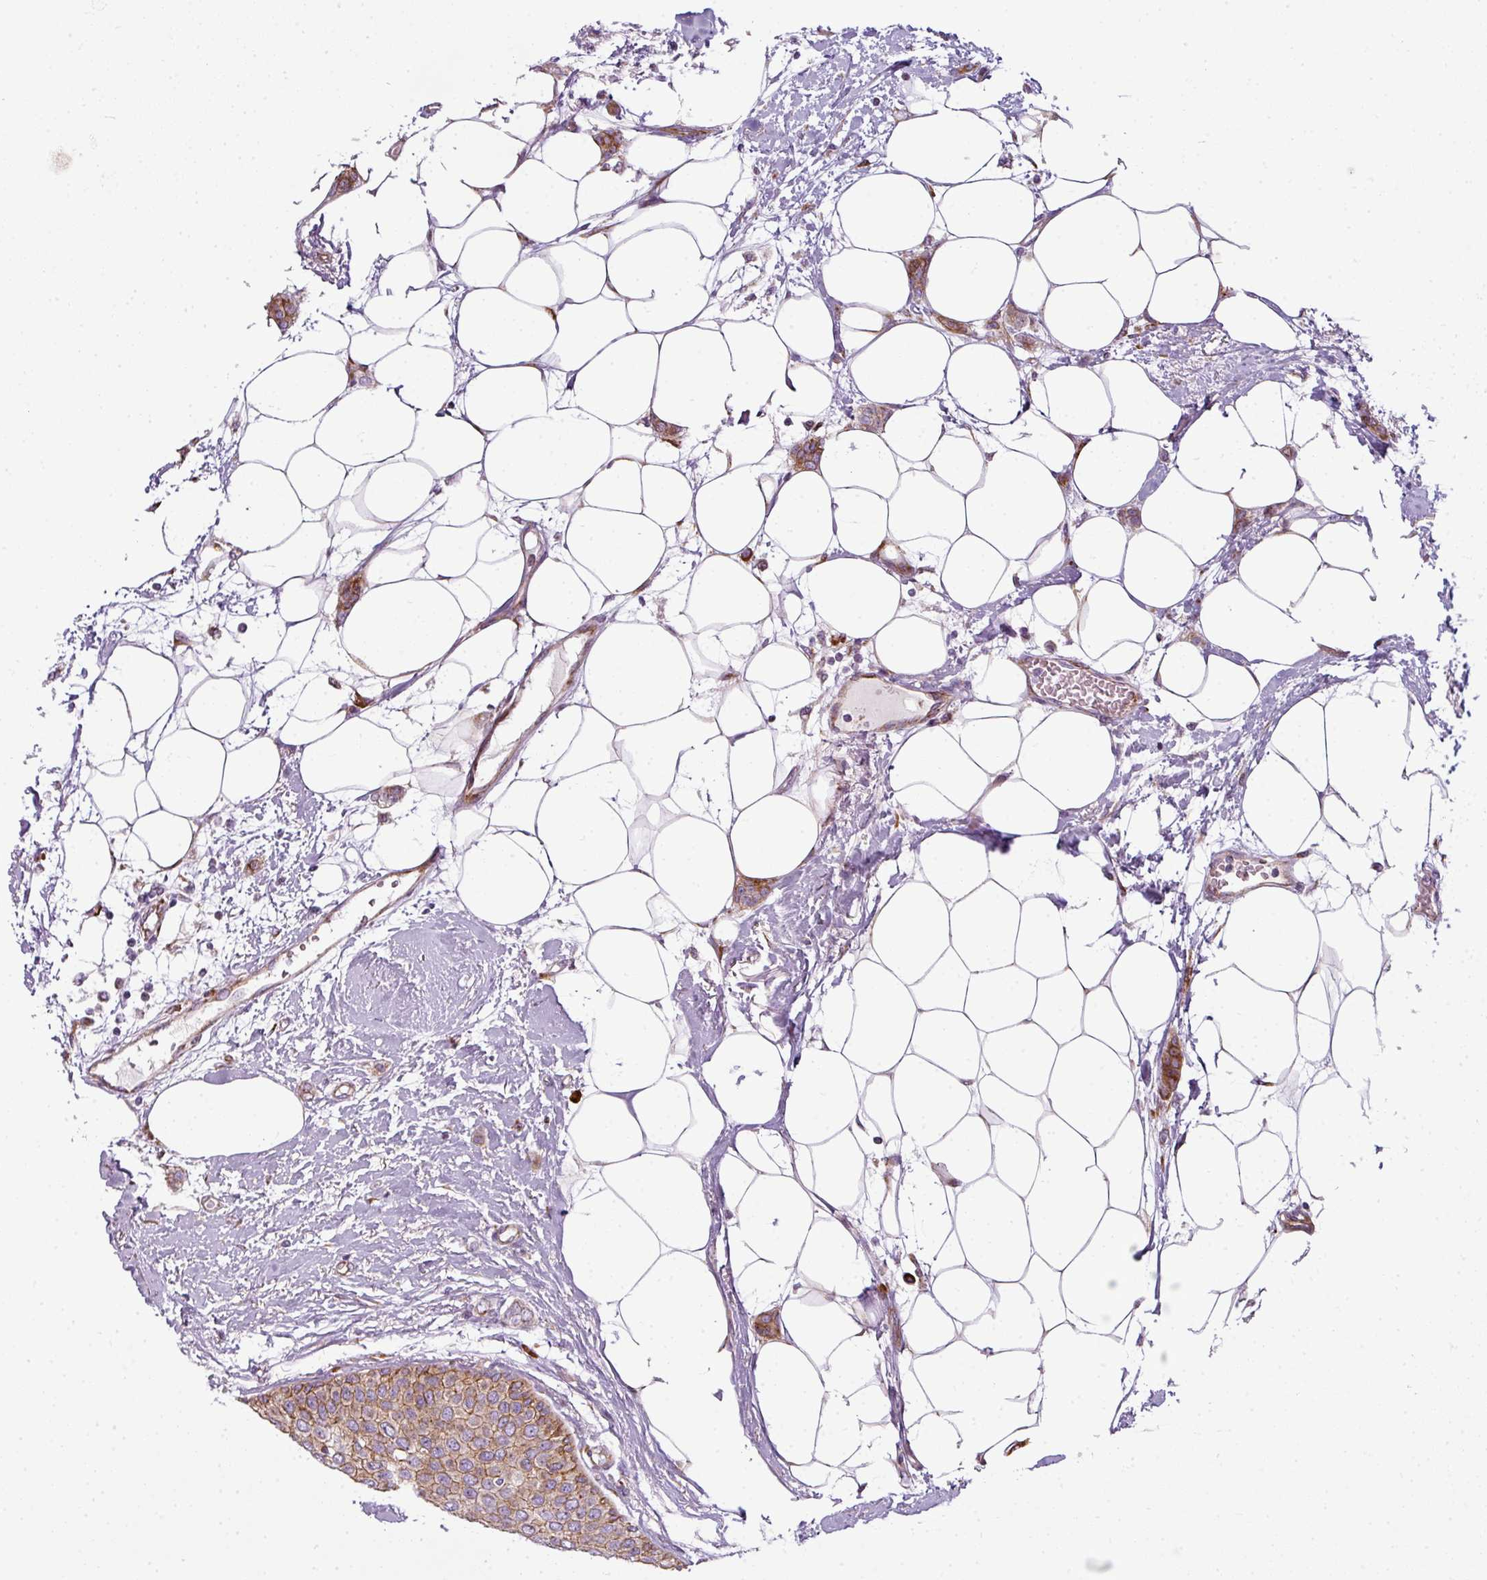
{"staining": {"intensity": "moderate", "quantity": ">75%", "location": "cytoplasmic/membranous"}, "tissue": "breast cancer", "cell_type": "Tumor cells", "image_type": "cancer", "snomed": [{"axis": "morphology", "description": "Duct carcinoma"}, {"axis": "topography", "description": "Breast"}], "caption": "The image reveals a brown stain indicating the presence of a protein in the cytoplasmic/membranous of tumor cells in breast cancer.", "gene": "ANKRD18A", "patient": {"sex": "female", "age": 72}}